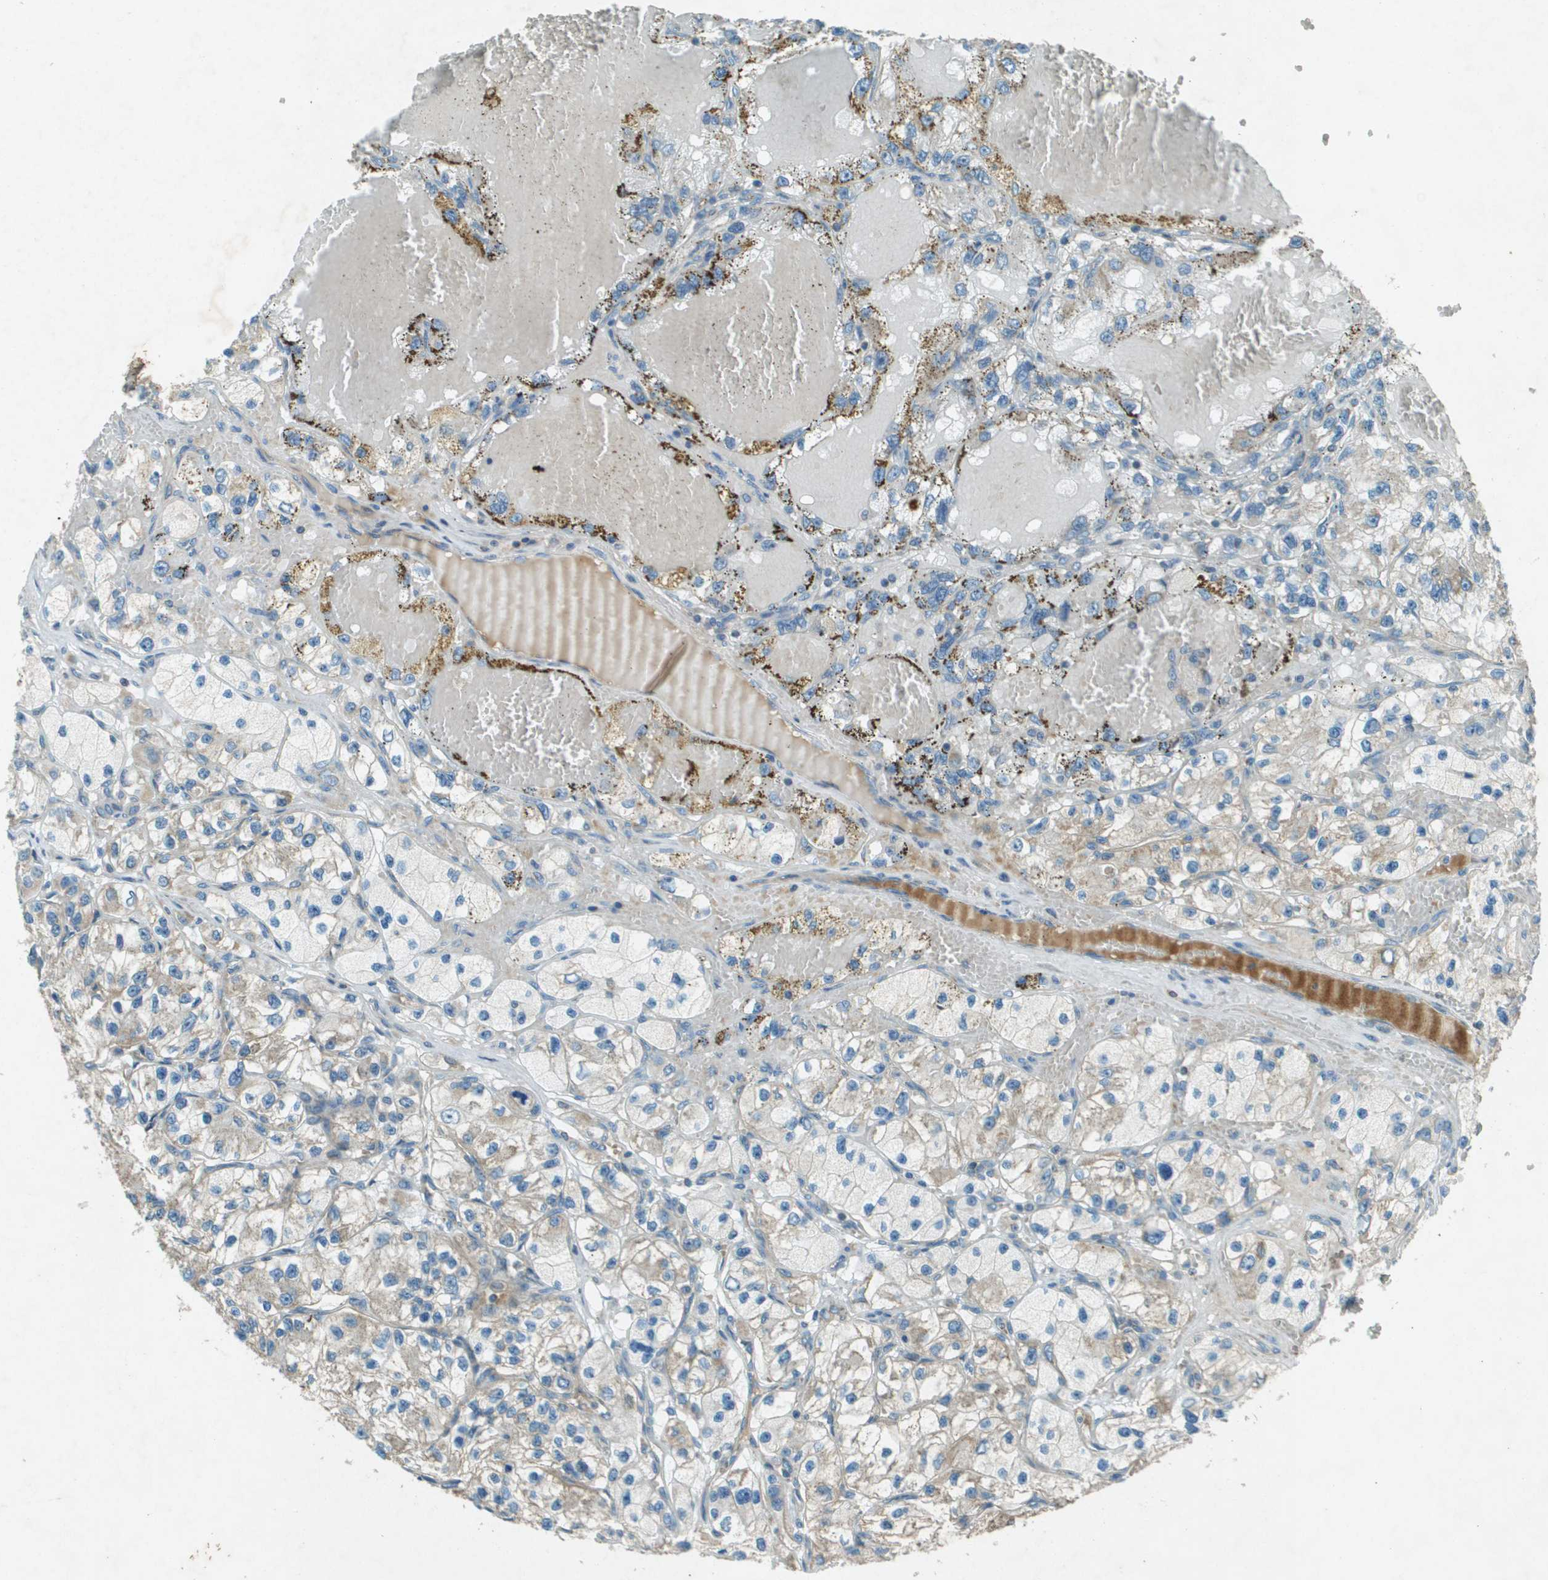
{"staining": {"intensity": "weak", "quantity": ">75%", "location": "cytoplasmic/membranous"}, "tissue": "renal cancer", "cell_type": "Tumor cells", "image_type": "cancer", "snomed": [{"axis": "morphology", "description": "Adenocarcinoma, NOS"}, {"axis": "topography", "description": "Kidney"}], "caption": "Adenocarcinoma (renal) stained for a protein demonstrates weak cytoplasmic/membranous positivity in tumor cells.", "gene": "MIGA1", "patient": {"sex": "female", "age": 57}}